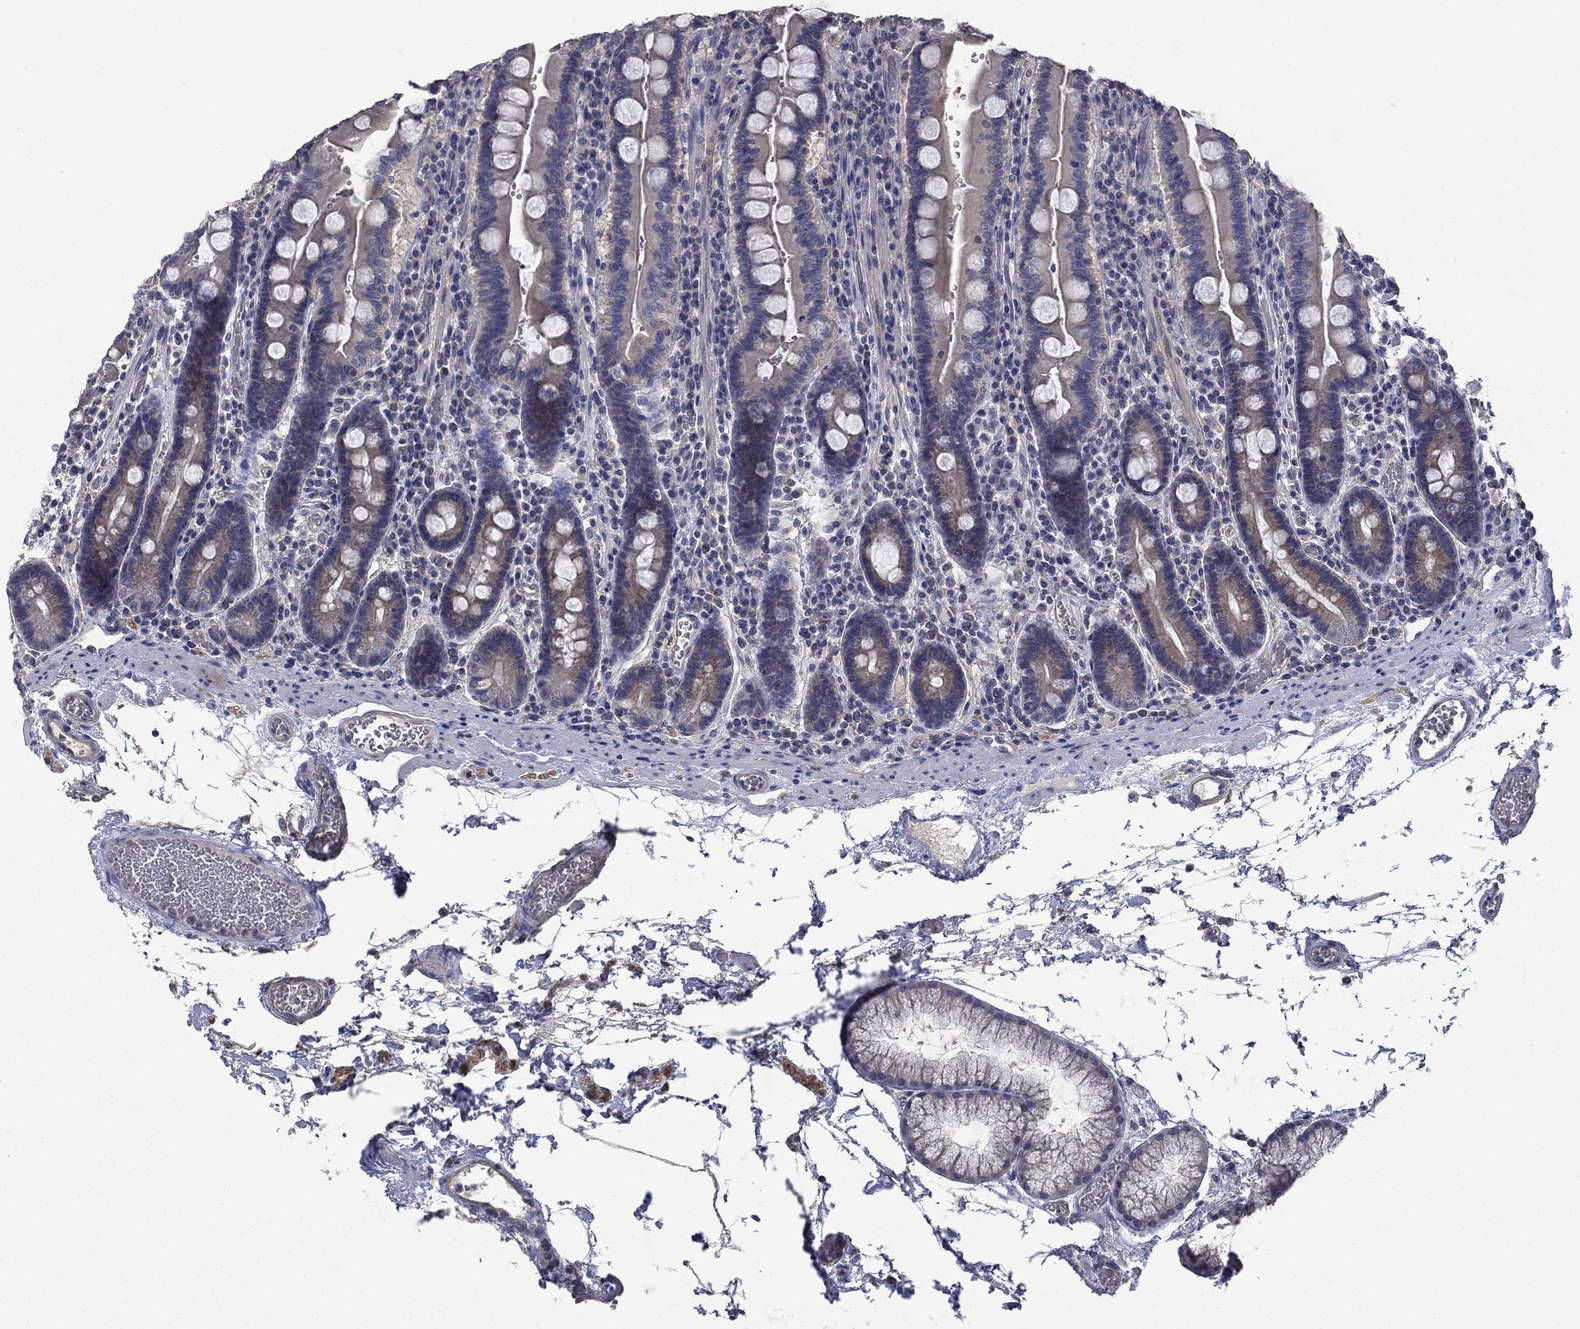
{"staining": {"intensity": "moderate", "quantity": "<25%", "location": "cytoplasmic/membranous"}, "tissue": "duodenum", "cell_type": "Glandular cells", "image_type": "normal", "snomed": [{"axis": "morphology", "description": "Normal tissue, NOS"}, {"axis": "topography", "description": "Duodenum"}], "caption": "About <25% of glandular cells in unremarkable duodenum reveal moderate cytoplasmic/membranous protein staining as visualized by brown immunohistochemical staining.", "gene": "HSPA12A", "patient": {"sex": "female", "age": 62}}